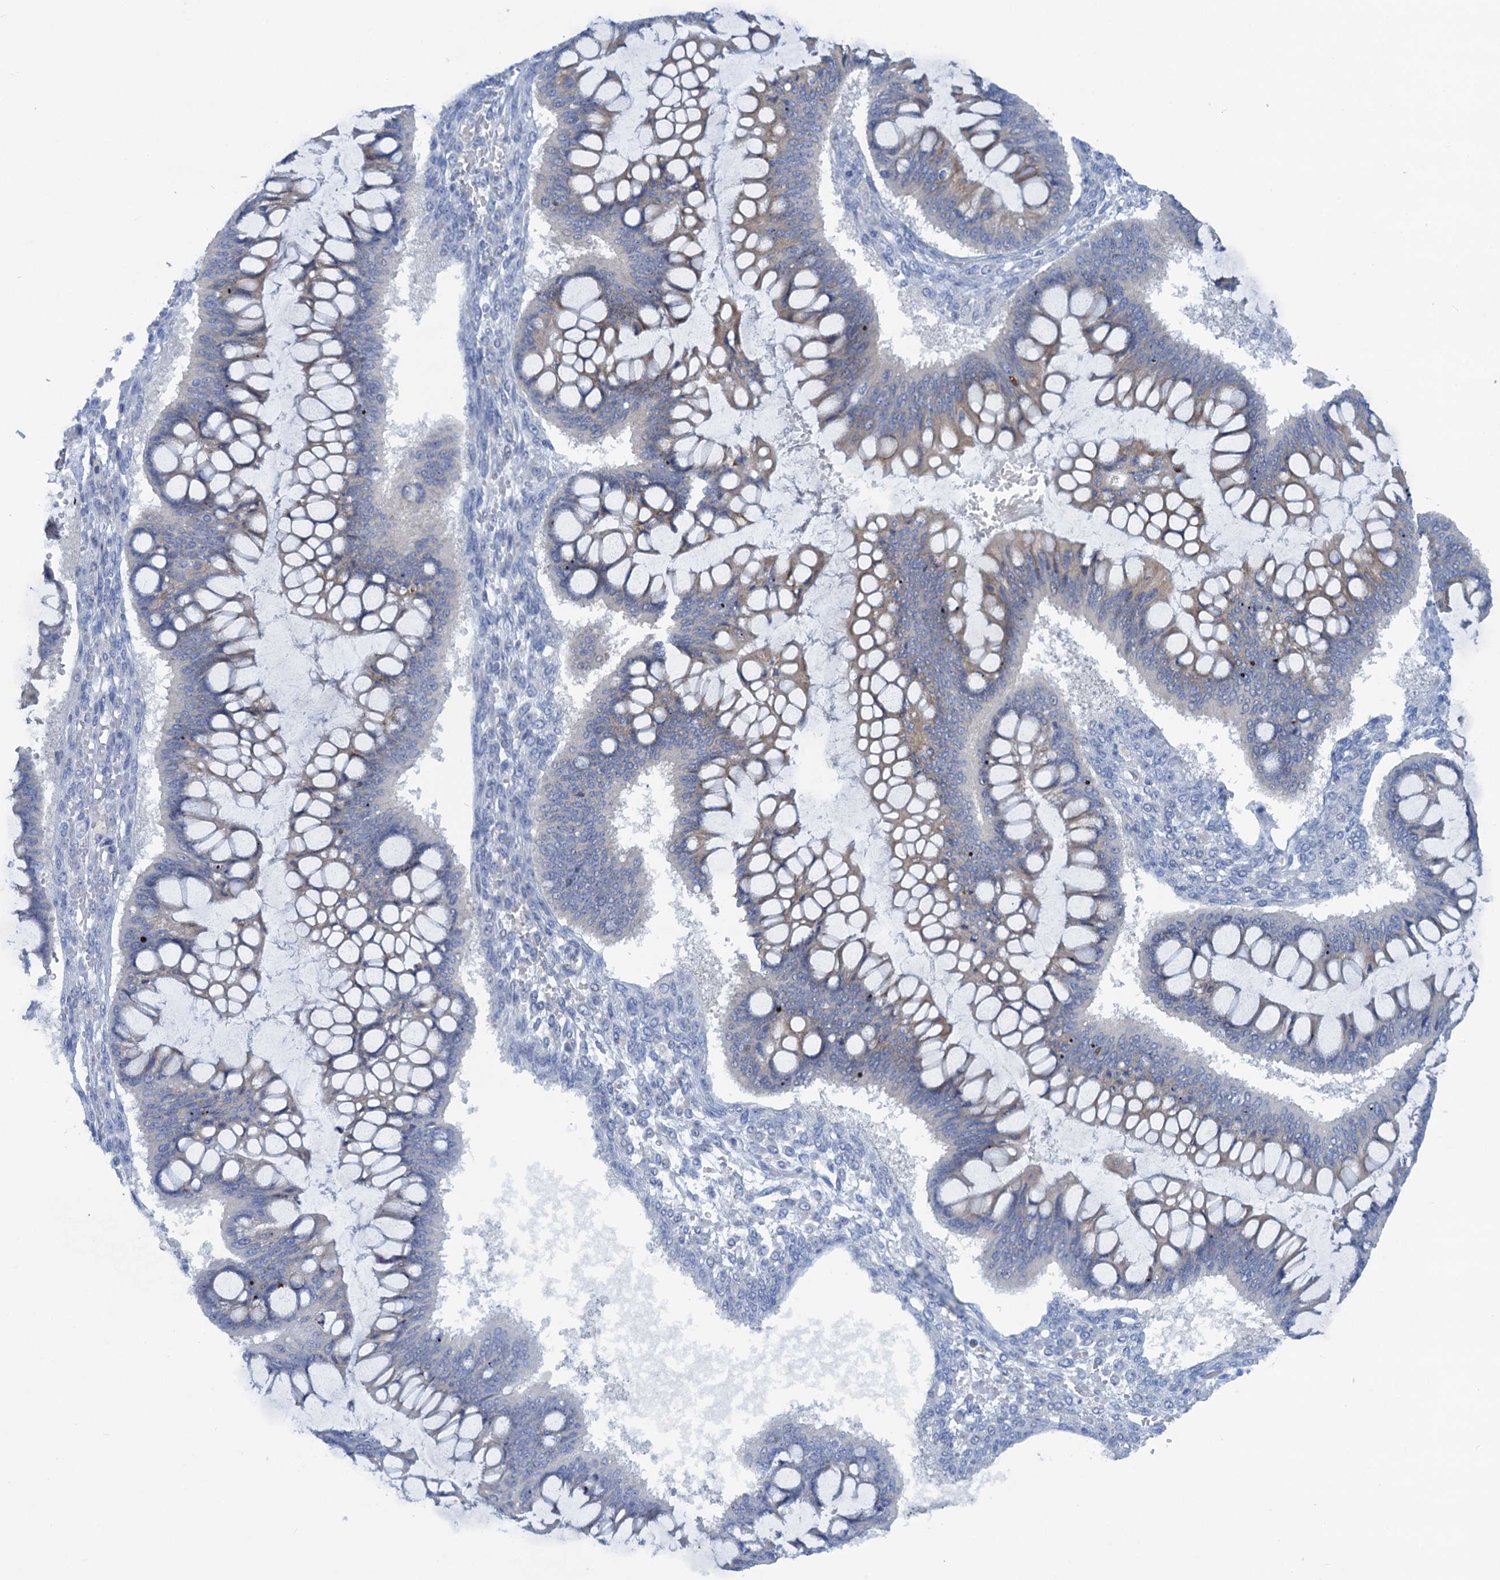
{"staining": {"intensity": "negative", "quantity": "none", "location": "none"}, "tissue": "ovarian cancer", "cell_type": "Tumor cells", "image_type": "cancer", "snomed": [{"axis": "morphology", "description": "Cystadenocarcinoma, mucinous, NOS"}, {"axis": "topography", "description": "Ovary"}], "caption": "An image of ovarian cancer stained for a protein exhibits no brown staining in tumor cells.", "gene": "QPCTL", "patient": {"sex": "female", "age": 73}}